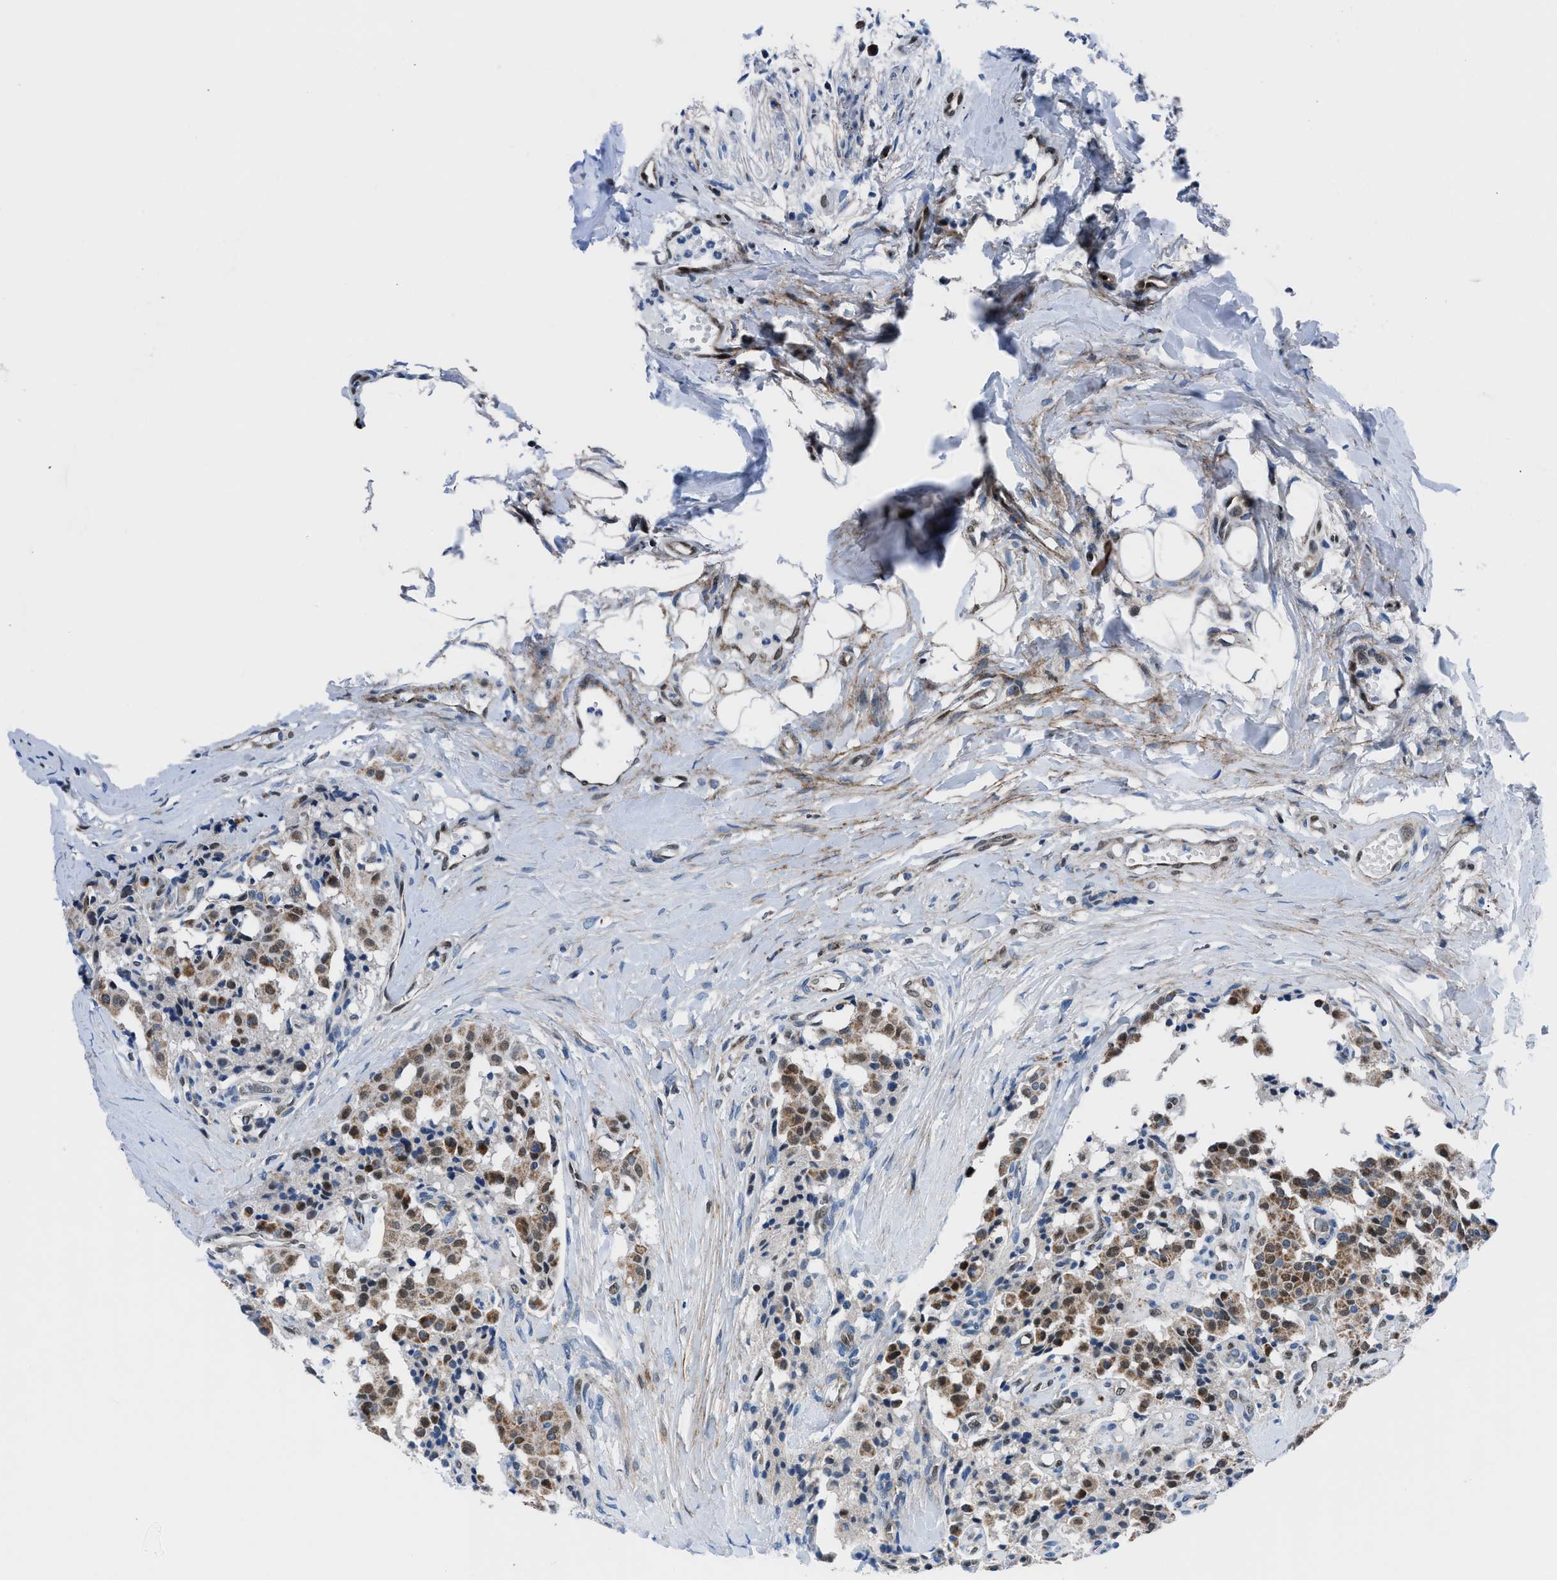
{"staining": {"intensity": "moderate", "quantity": "25%-75%", "location": "cytoplasmic/membranous,nuclear"}, "tissue": "carcinoid", "cell_type": "Tumor cells", "image_type": "cancer", "snomed": [{"axis": "morphology", "description": "Carcinoid, malignant, NOS"}, {"axis": "topography", "description": "Lung"}], "caption": "Immunohistochemistry (IHC) image of human carcinoid (malignant) stained for a protein (brown), which reveals medium levels of moderate cytoplasmic/membranous and nuclear expression in about 25%-75% of tumor cells.", "gene": "LMO2", "patient": {"sex": "male", "age": 30}}